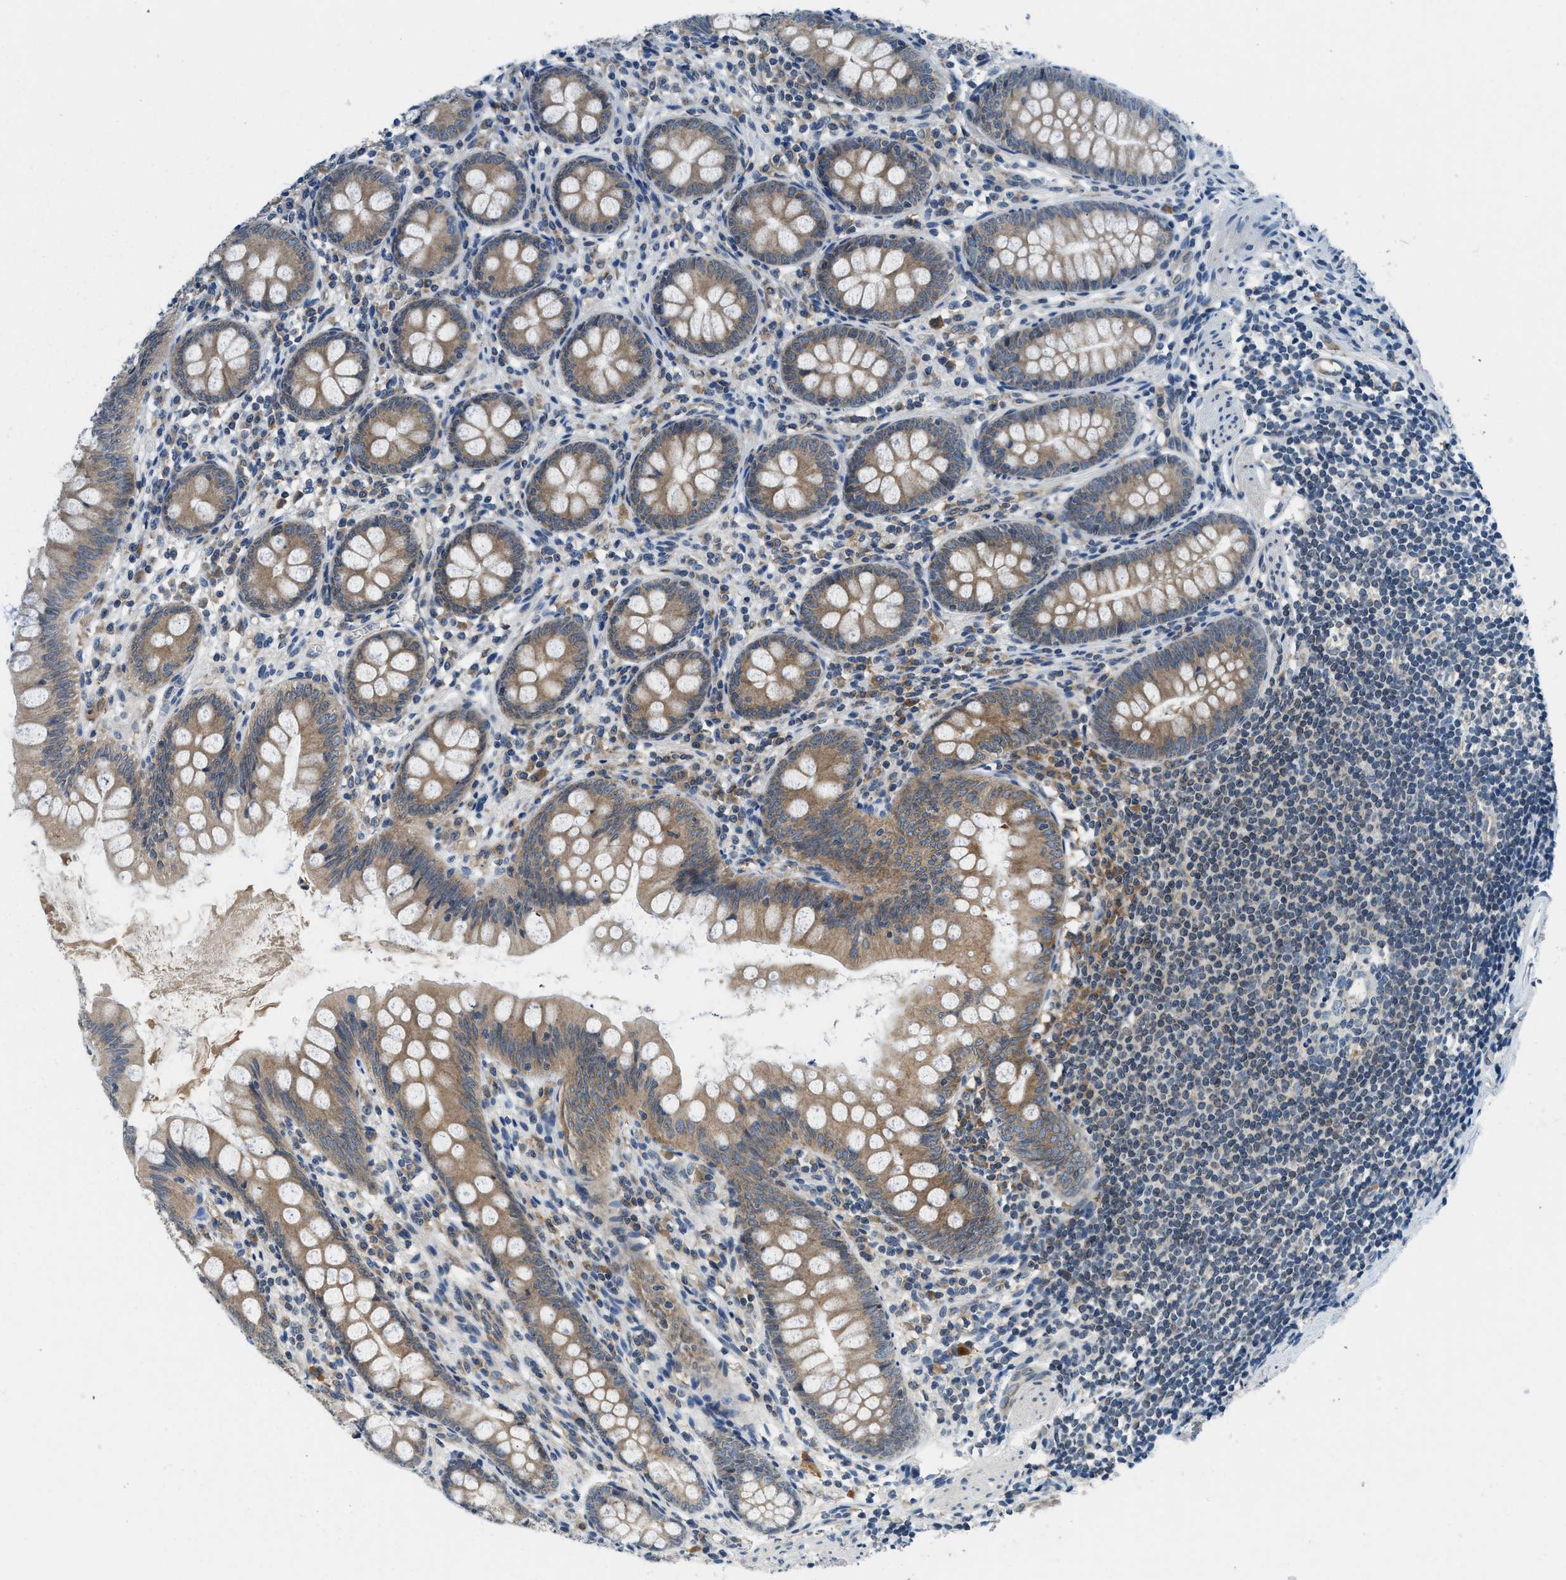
{"staining": {"intensity": "moderate", "quantity": ">75%", "location": "cytoplasmic/membranous"}, "tissue": "appendix", "cell_type": "Glandular cells", "image_type": "normal", "snomed": [{"axis": "morphology", "description": "Normal tissue, NOS"}, {"axis": "topography", "description": "Appendix"}], "caption": "Approximately >75% of glandular cells in benign appendix display moderate cytoplasmic/membranous protein positivity as visualized by brown immunohistochemical staining.", "gene": "BCAP31", "patient": {"sex": "female", "age": 77}}